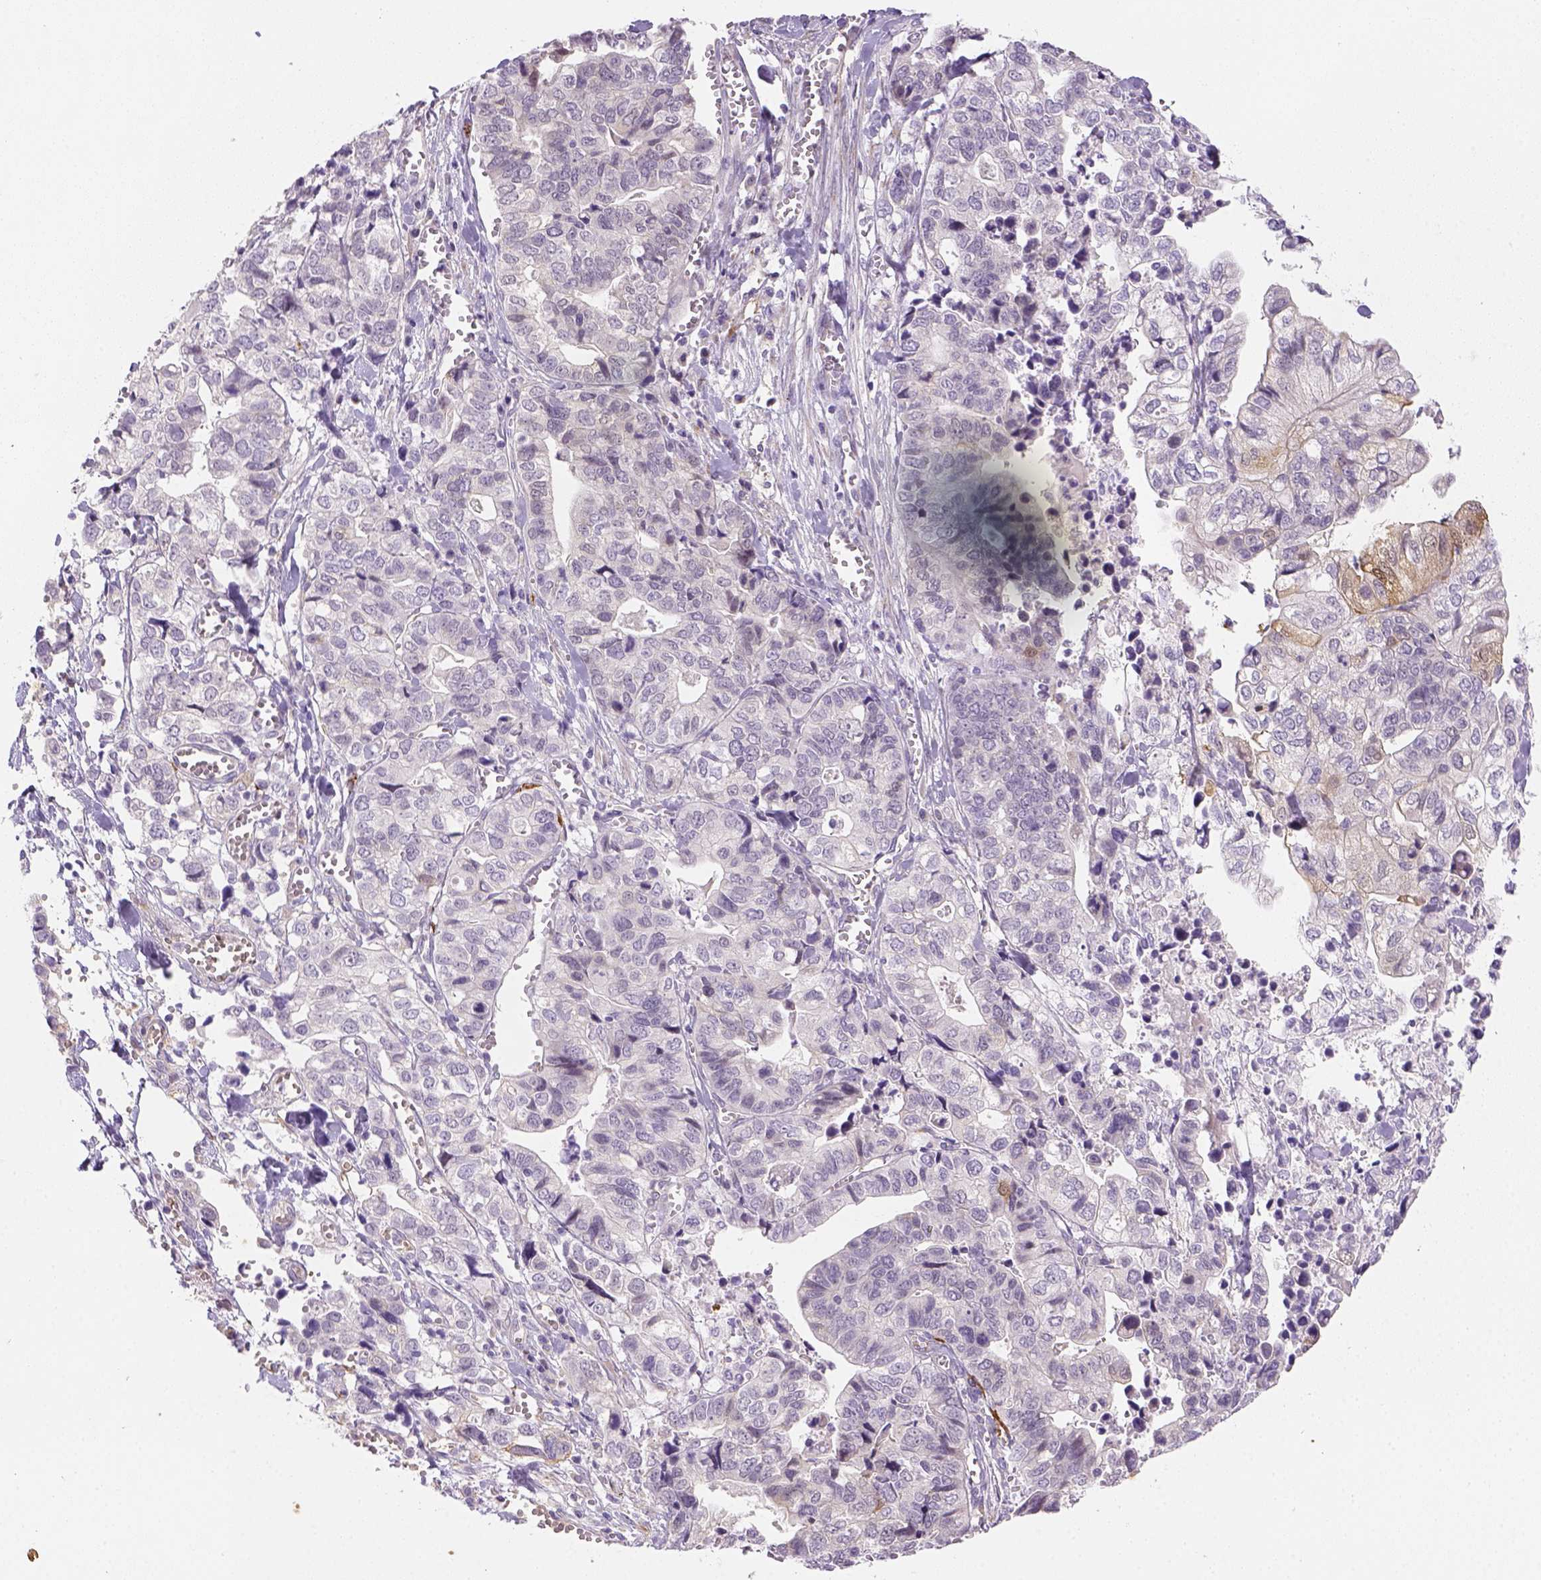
{"staining": {"intensity": "negative", "quantity": "none", "location": "none"}, "tissue": "stomach cancer", "cell_type": "Tumor cells", "image_type": "cancer", "snomed": [{"axis": "morphology", "description": "Adenocarcinoma, NOS"}, {"axis": "topography", "description": "Stomach, upper"}], "caption": "A high-resolution image shows immunohistochemistry staining of adenocarcinoma (stomach), which displays no significant expression in tumor cells.", "gene": "CACNB1", "patient": {"sex": "female", "age": 67}}